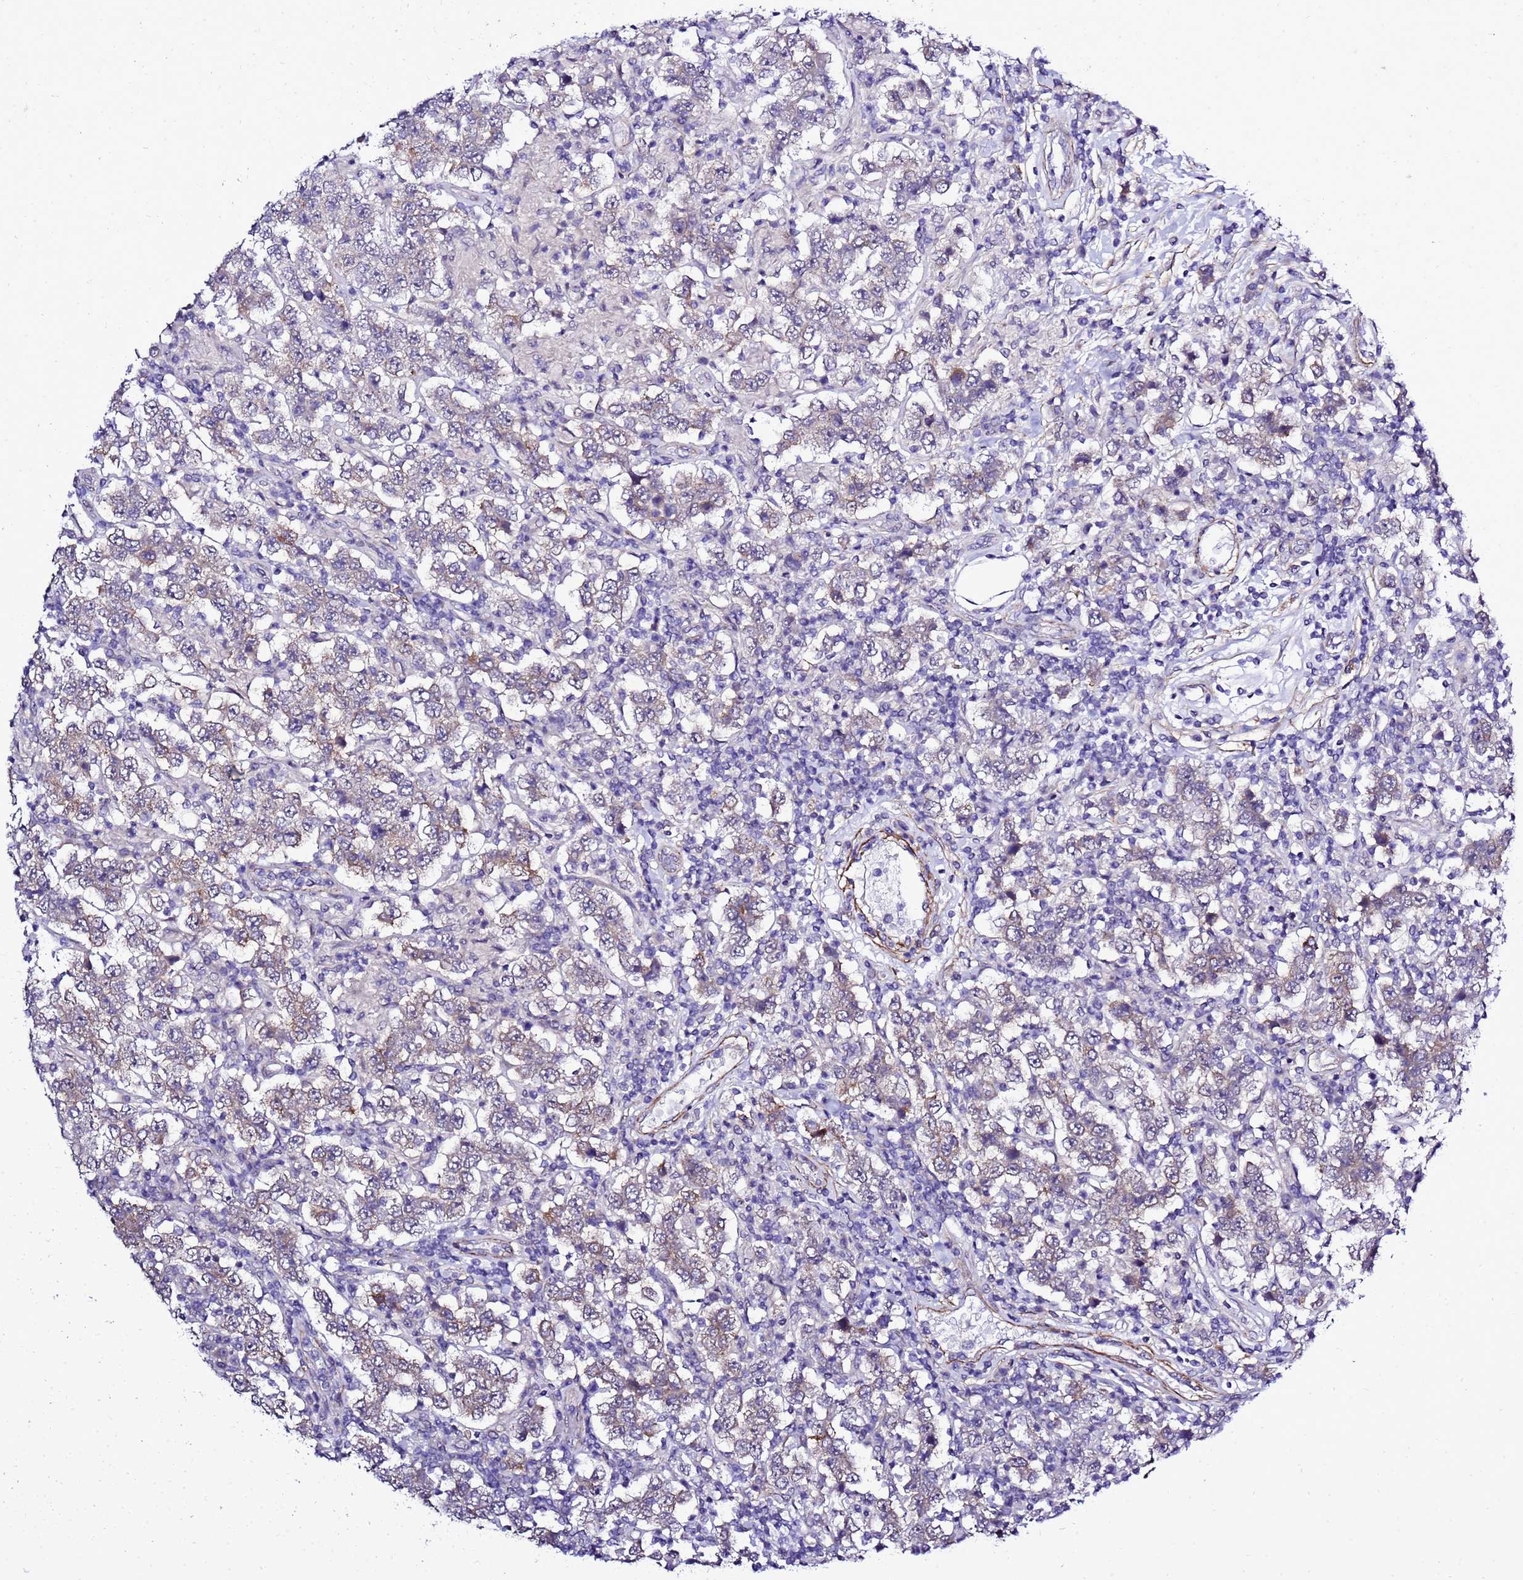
{"staining": {"intensity": "weak", "quantity": "<25%", "location": "cytoplasmic/membranous"}, "tissue": "testis cancer", "cell_type": "Tumor cells", "image_type": "cancer", "snomed": [{"axis": "morphology", "description": "Normal tissue, NOS"}, {"axis": "morphology", "description": "Urothelial carcinoma, High grade"}, {"axis": "morphology", "description": "Seminoma, NOS"}, {"axis": "morphology", "description": "Carcinoma, Embryonal, NOS"}, {"axis": "topography", "description": "Urinary bladder"}, {"axis": "topography", "description": "Testis"}], "caption": "Tumor cells show no significant protein staining in testis urothelial carcinoma (high-grade).", "gene": "GZF1", "patient": {"sex": "male", "age": 41}}